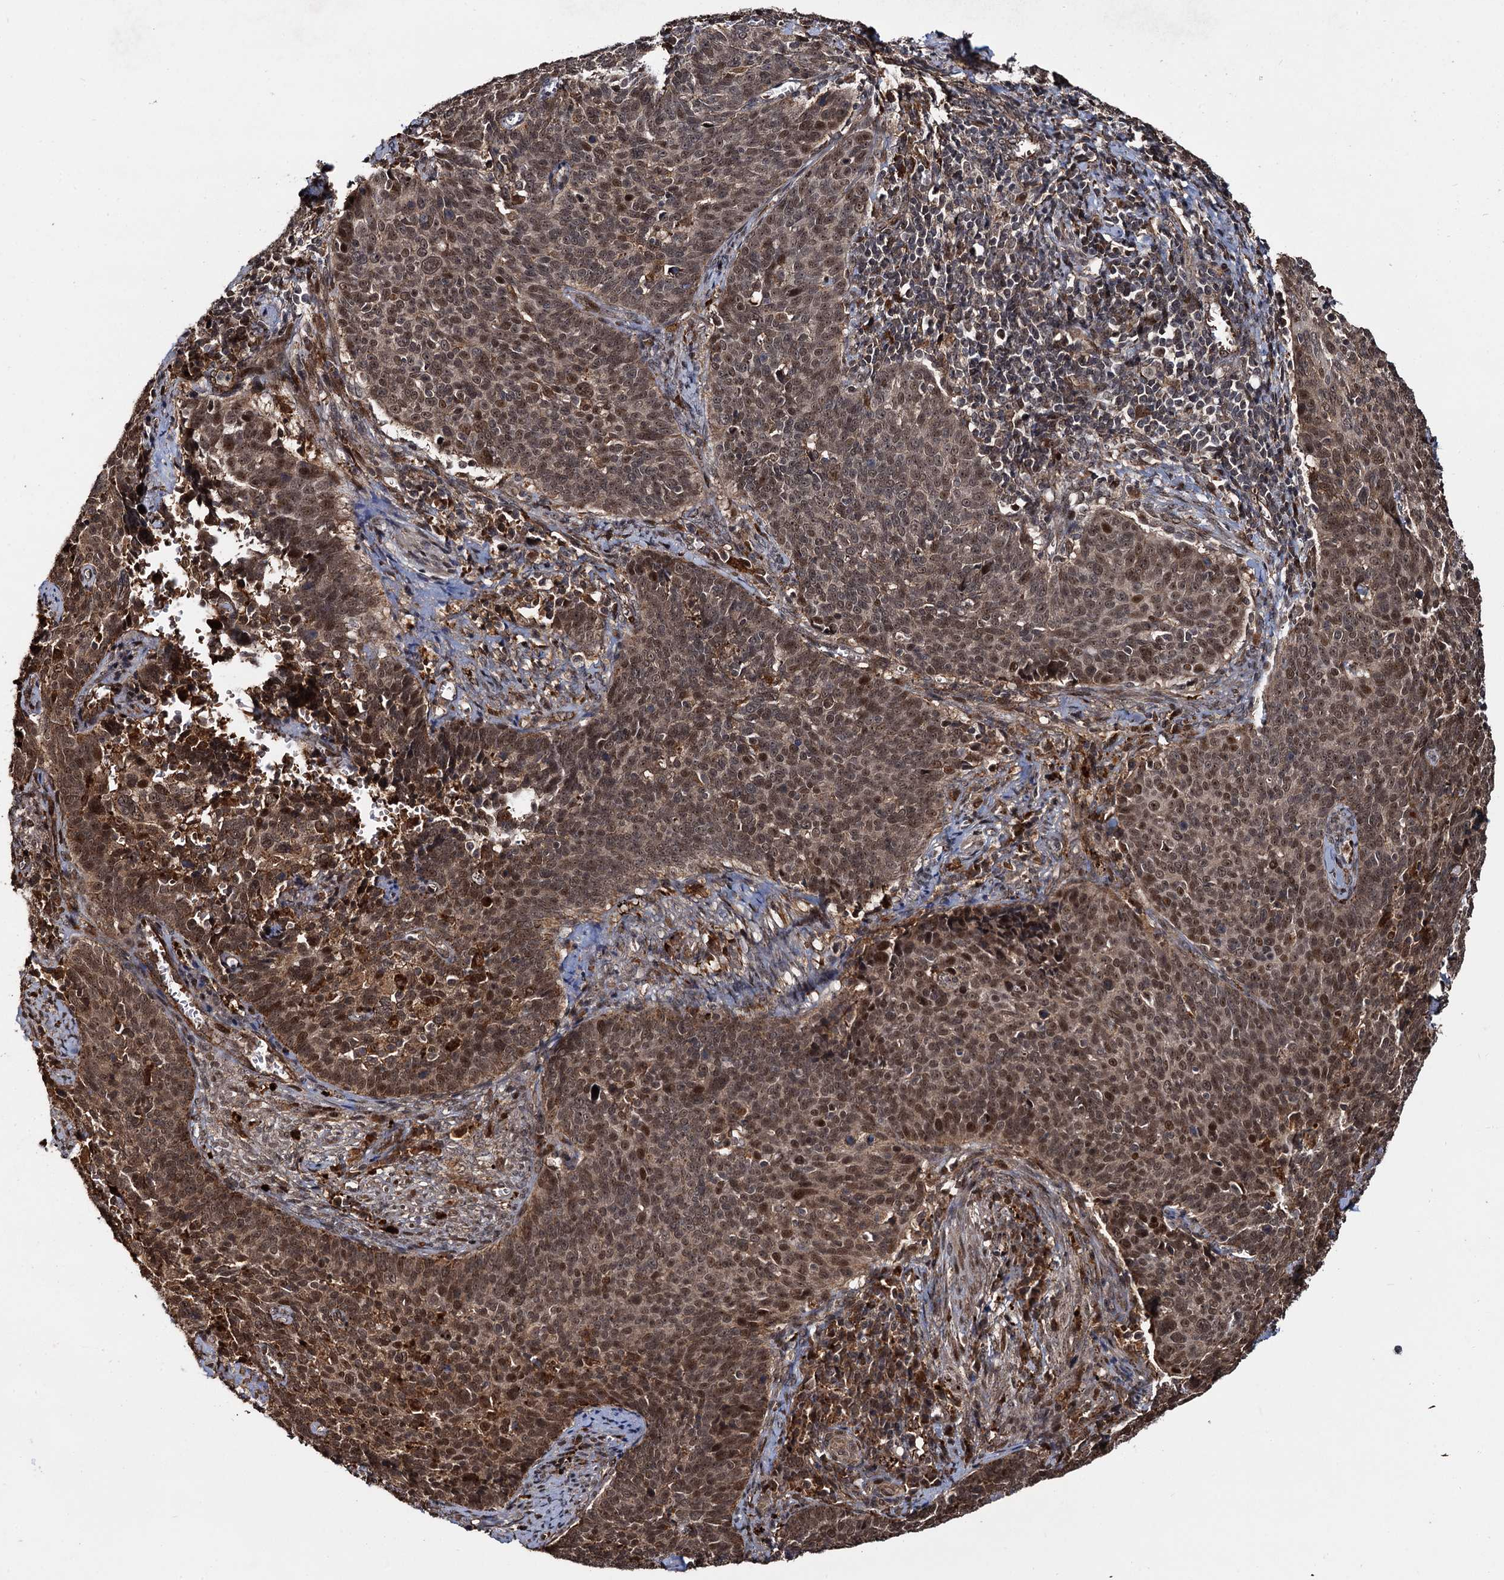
{"staining": {"intensity": "moderate", "quantity": ">75%", "location": "cytoplasmic/membranous,nuclear"}, "tissue": "cervical cancer", "cell_type": "Tumor cells", "image_type": "cancer", "snomed": [{"axis": "morphology", "description": "Squamous cell carcinoma, NOS"}, {"axis": "topography", "description": "Cervix"}], "caption": "The immunohistochemical stain highlights moderate cytoplasmic/membranous and nuclear positivity in tumor cells of cervical cancer (squamous cell carcinoma) tissue.", "gene": "CEP192", "patient": {"sex": "female", "age": 39}}